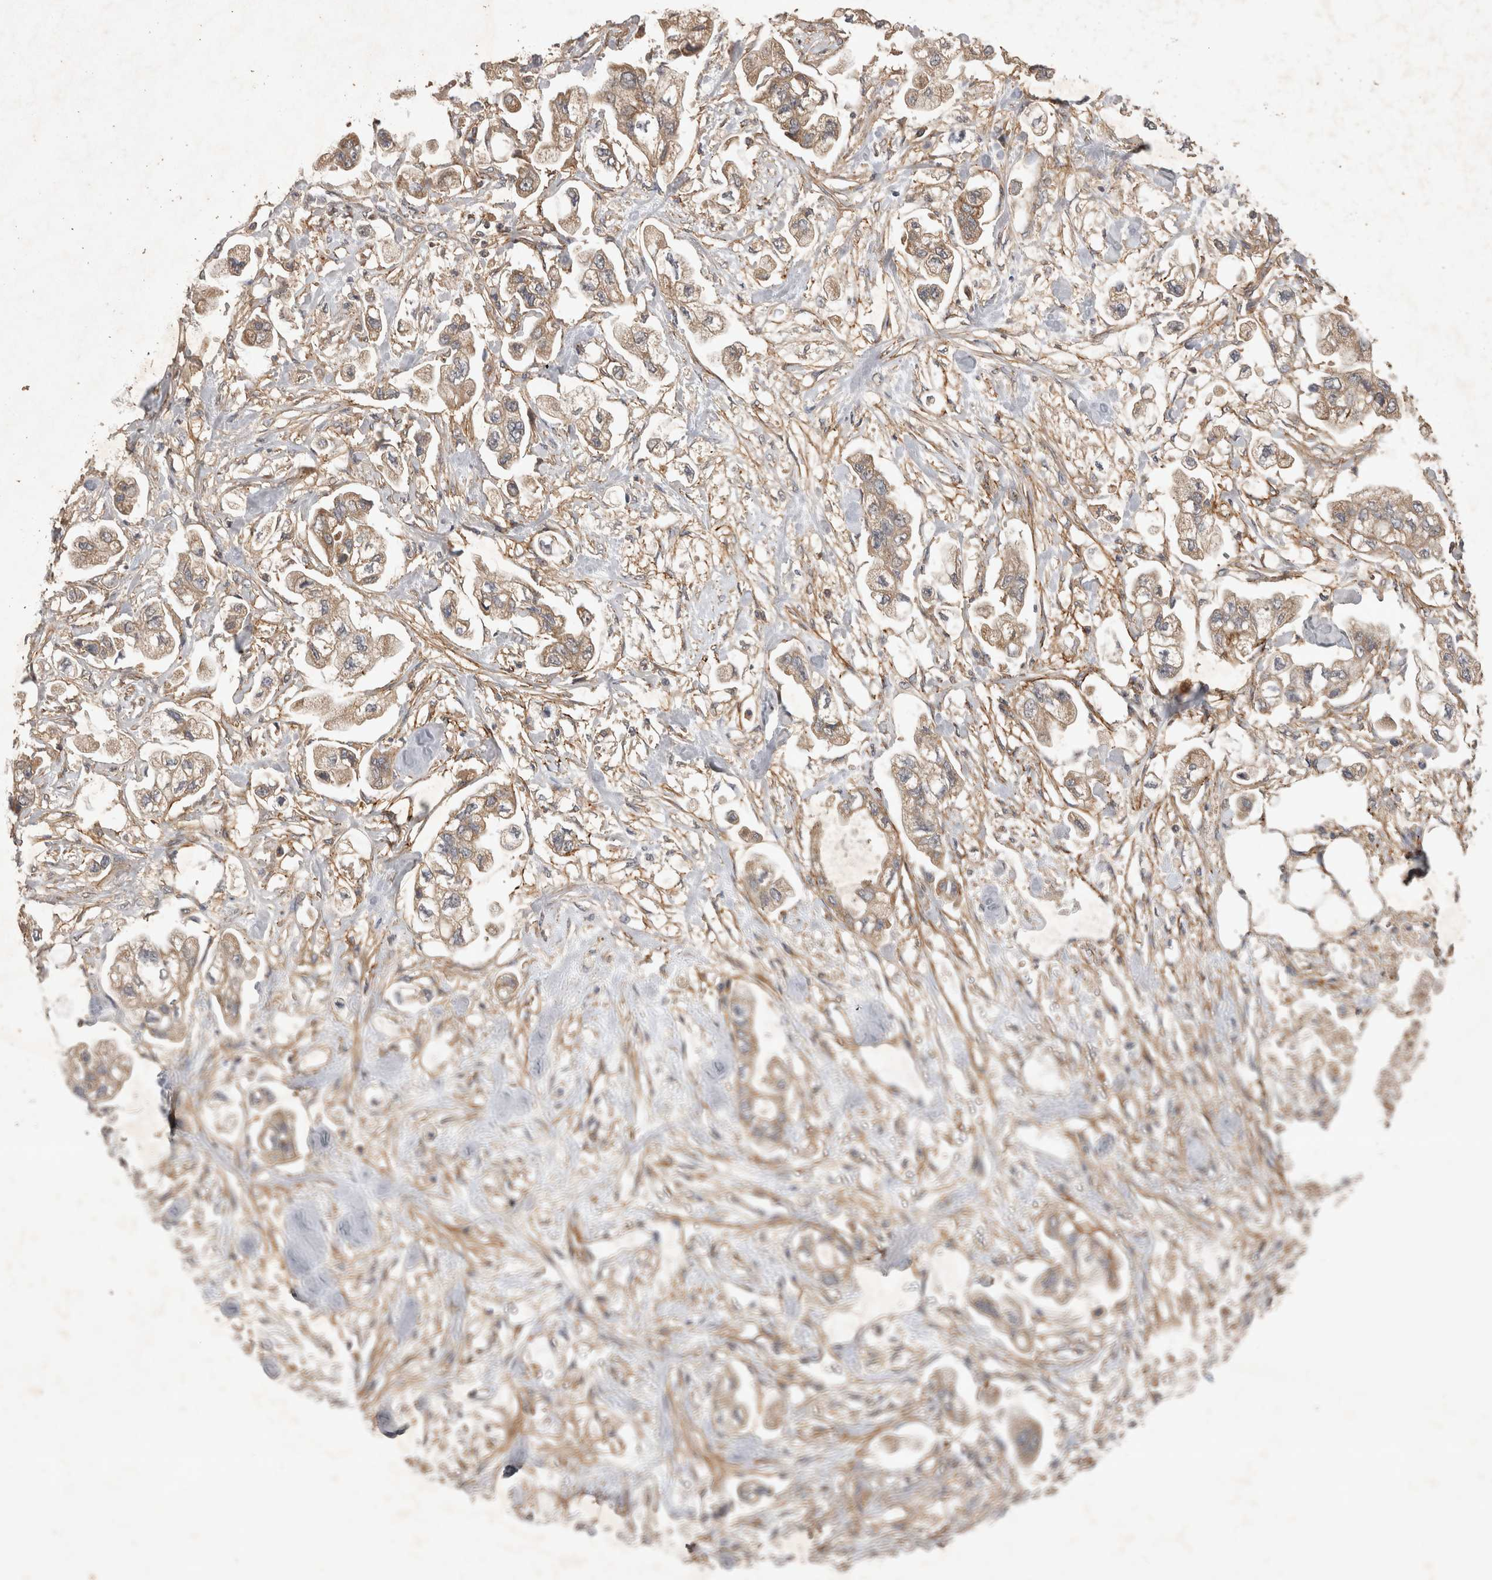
{"staining": {"intensity": "moderate", "quantity": ">75%", "location": "cytoplasmic/membranous"}, "tissue": "stomach cancer", "cell_type": "Tumor cells", "image_type": "cancer", "snomed": [{"axis": "morphology", "description": "Normal tissue, NOS"}, {"axis": "morphology", "description": "Adenocarcinoma, NOS"}, {"axis": "topography", "description": "Stomach"}], "caption": "DAB immunohistochemical staining of human stomach adenocarcinoma reveals moderate cytoplasmic/membranous protein staining in about >75% of tumor cells.", "gene": "TRMT61B", "patient": {"sex": "male", "age": 62}}